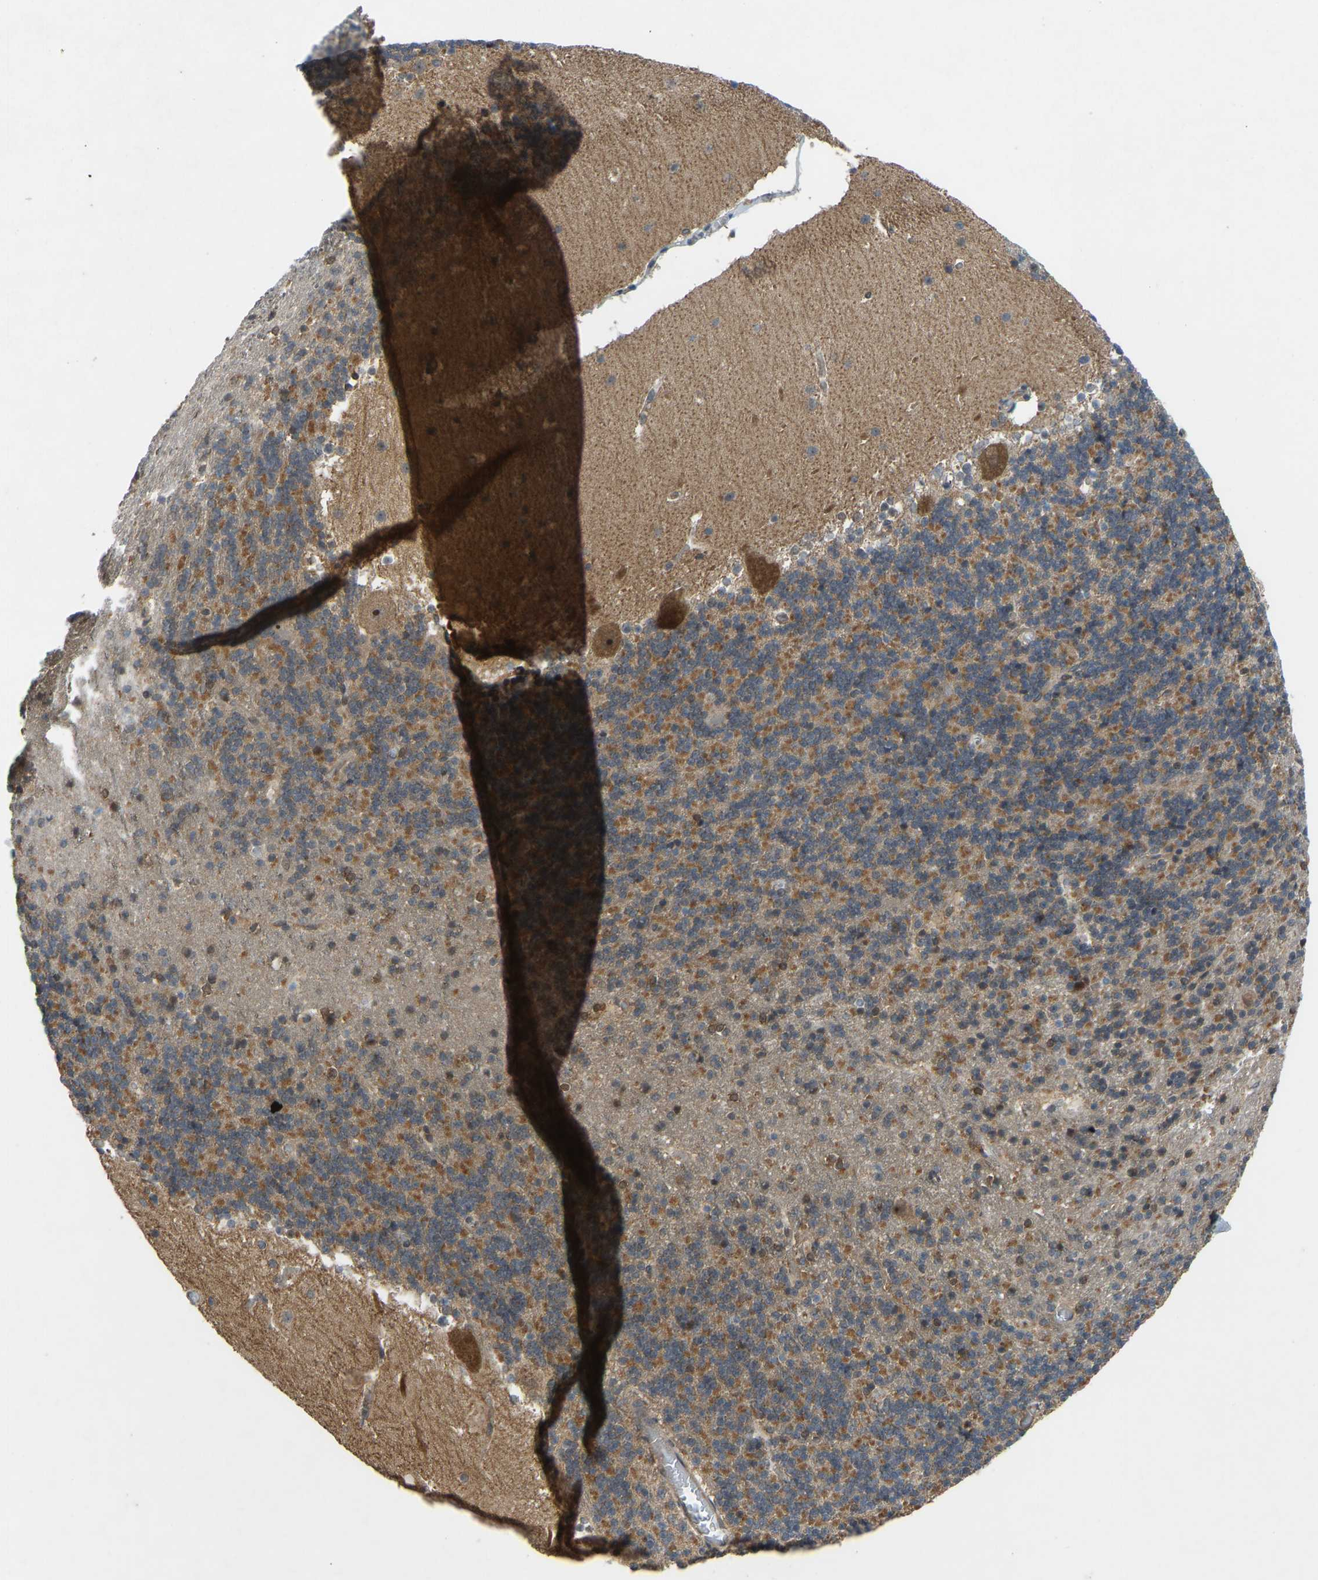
{"staining": {"intensity": "moderate", "quantity": "25%-75%", "location": "cytoplasmic/membranous"}, "tissue": "cerebellum", "cell_type": "Cells in granular layer", "image_type": "normal", "snomed": [{"axis": "morphology", "description": "Normal tissue, NOS"}, {"axis": "topography", "description": "Cerebellum"}], "caption": "DAB immunohistochemical staining of normal human cerebellum displays moderate cytoplasmic/membranous protein staining in about 25%-75% of cells in granular layer.", "gene": "ZNF71", "patient": {"sex": "male", "age": 45}}